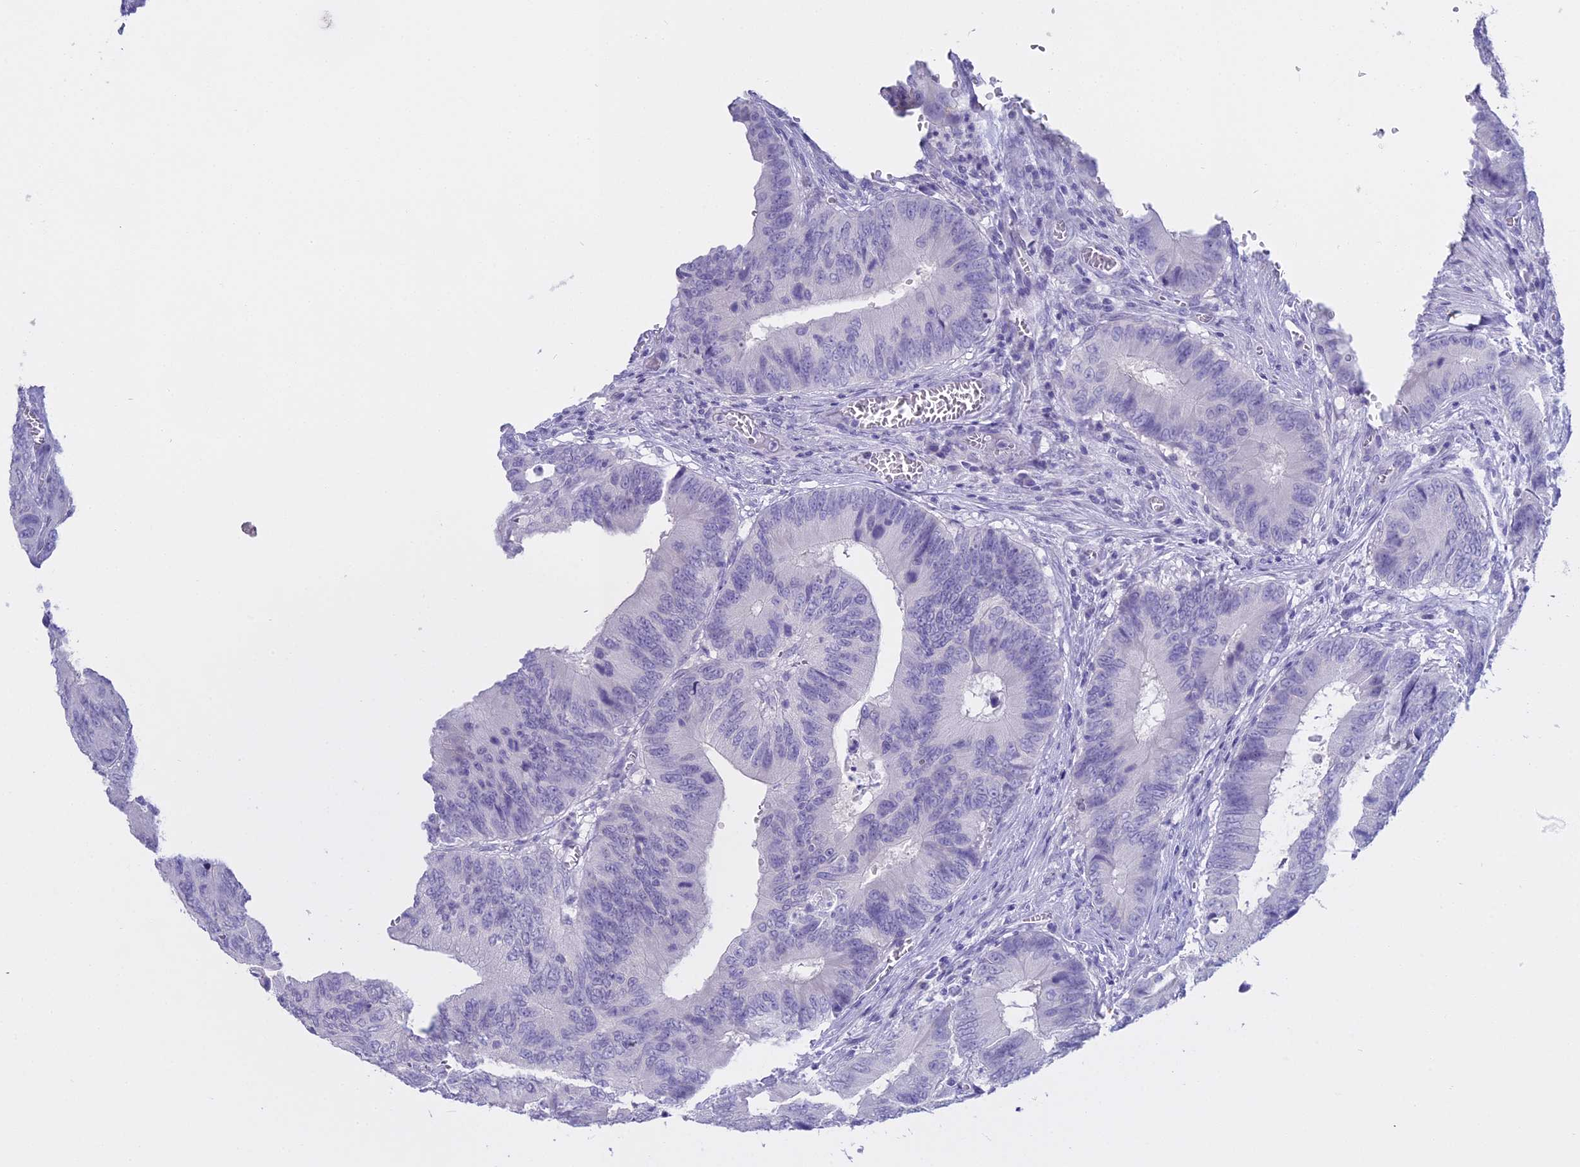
{"staining": {"intensity": "negative", "quantity": "none", "location": "none"}, "tissue": "colorectal cancer", "cell_type": "Tumor cells", "image_type": "cancer", "snomed": [{"axis": "morphology", "description": "Adenocarcinoma, NOS"}, {"axis": "topography", "description": "Colon"}], "caption": "An immunohistochemistry histopathology image of adenocarcinoma (colorectal) is shown. There is no staining in tumor cells of adenocarcinoma (colorectal).", "gene": "ALPP", "patient": {"sex": "male", "age": 85}}